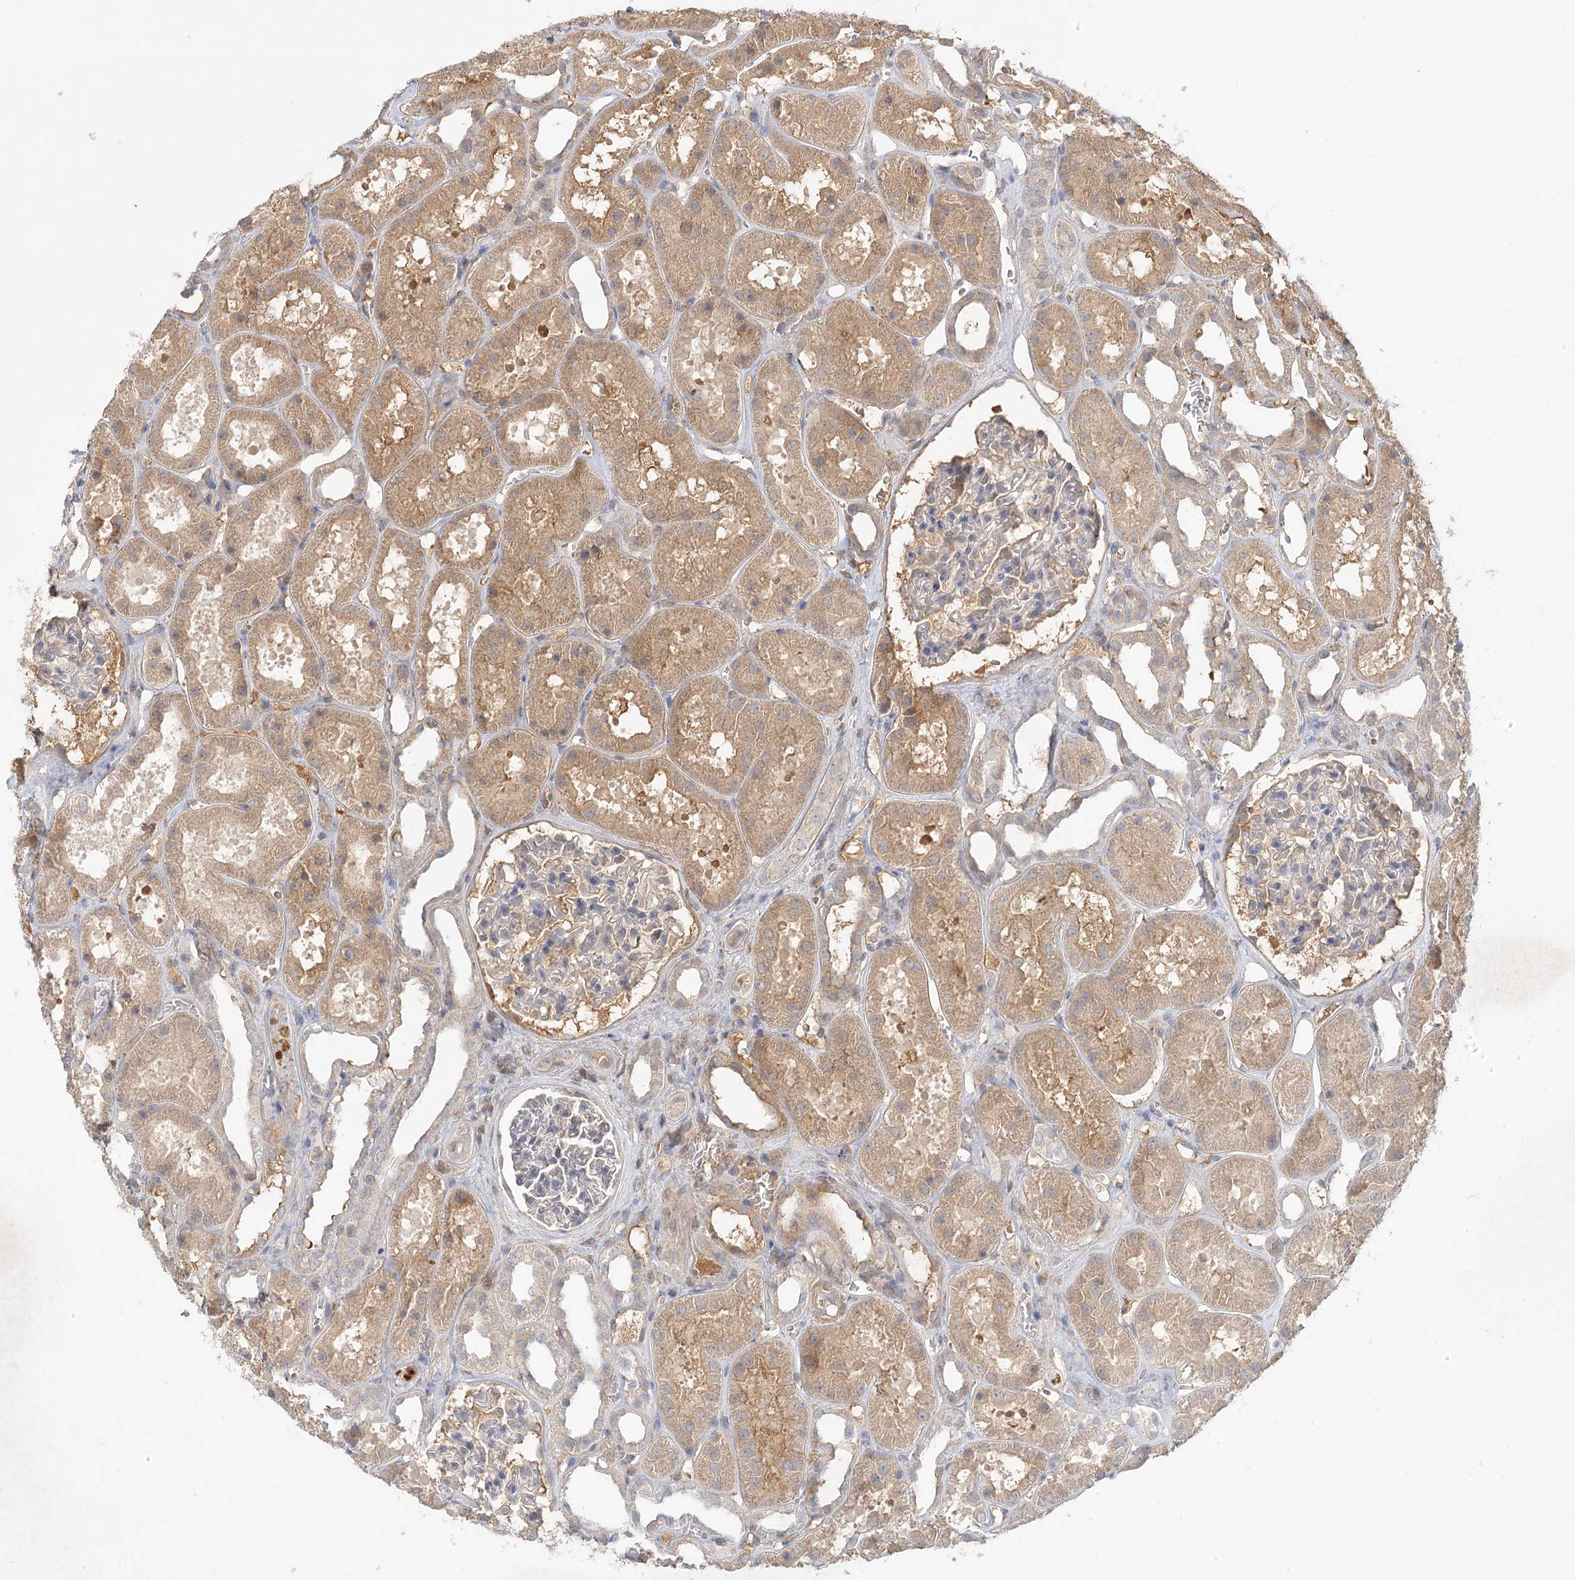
{"staining": {"intensity": "moderate", "quantity": "25%-75%", "location": "cytoplasmic/membranous"}, "tissue": "kidney", "cell_type": "Cells in glomeruli", "image_type": "normal", "snomed": [{"axis": "morphology", "description": "Normal tissue, NOS"}, {"axis": "topography", "description": "Kidney"}], "caption": "Kidney was stained to show a protein in brown. There is medium levels of moderate cytoplasmic/membranous expression in about 25%-75% of cells in glomeruli.", "gene": "ARL13A", "patient": {"sex": "female", "age": 41}}